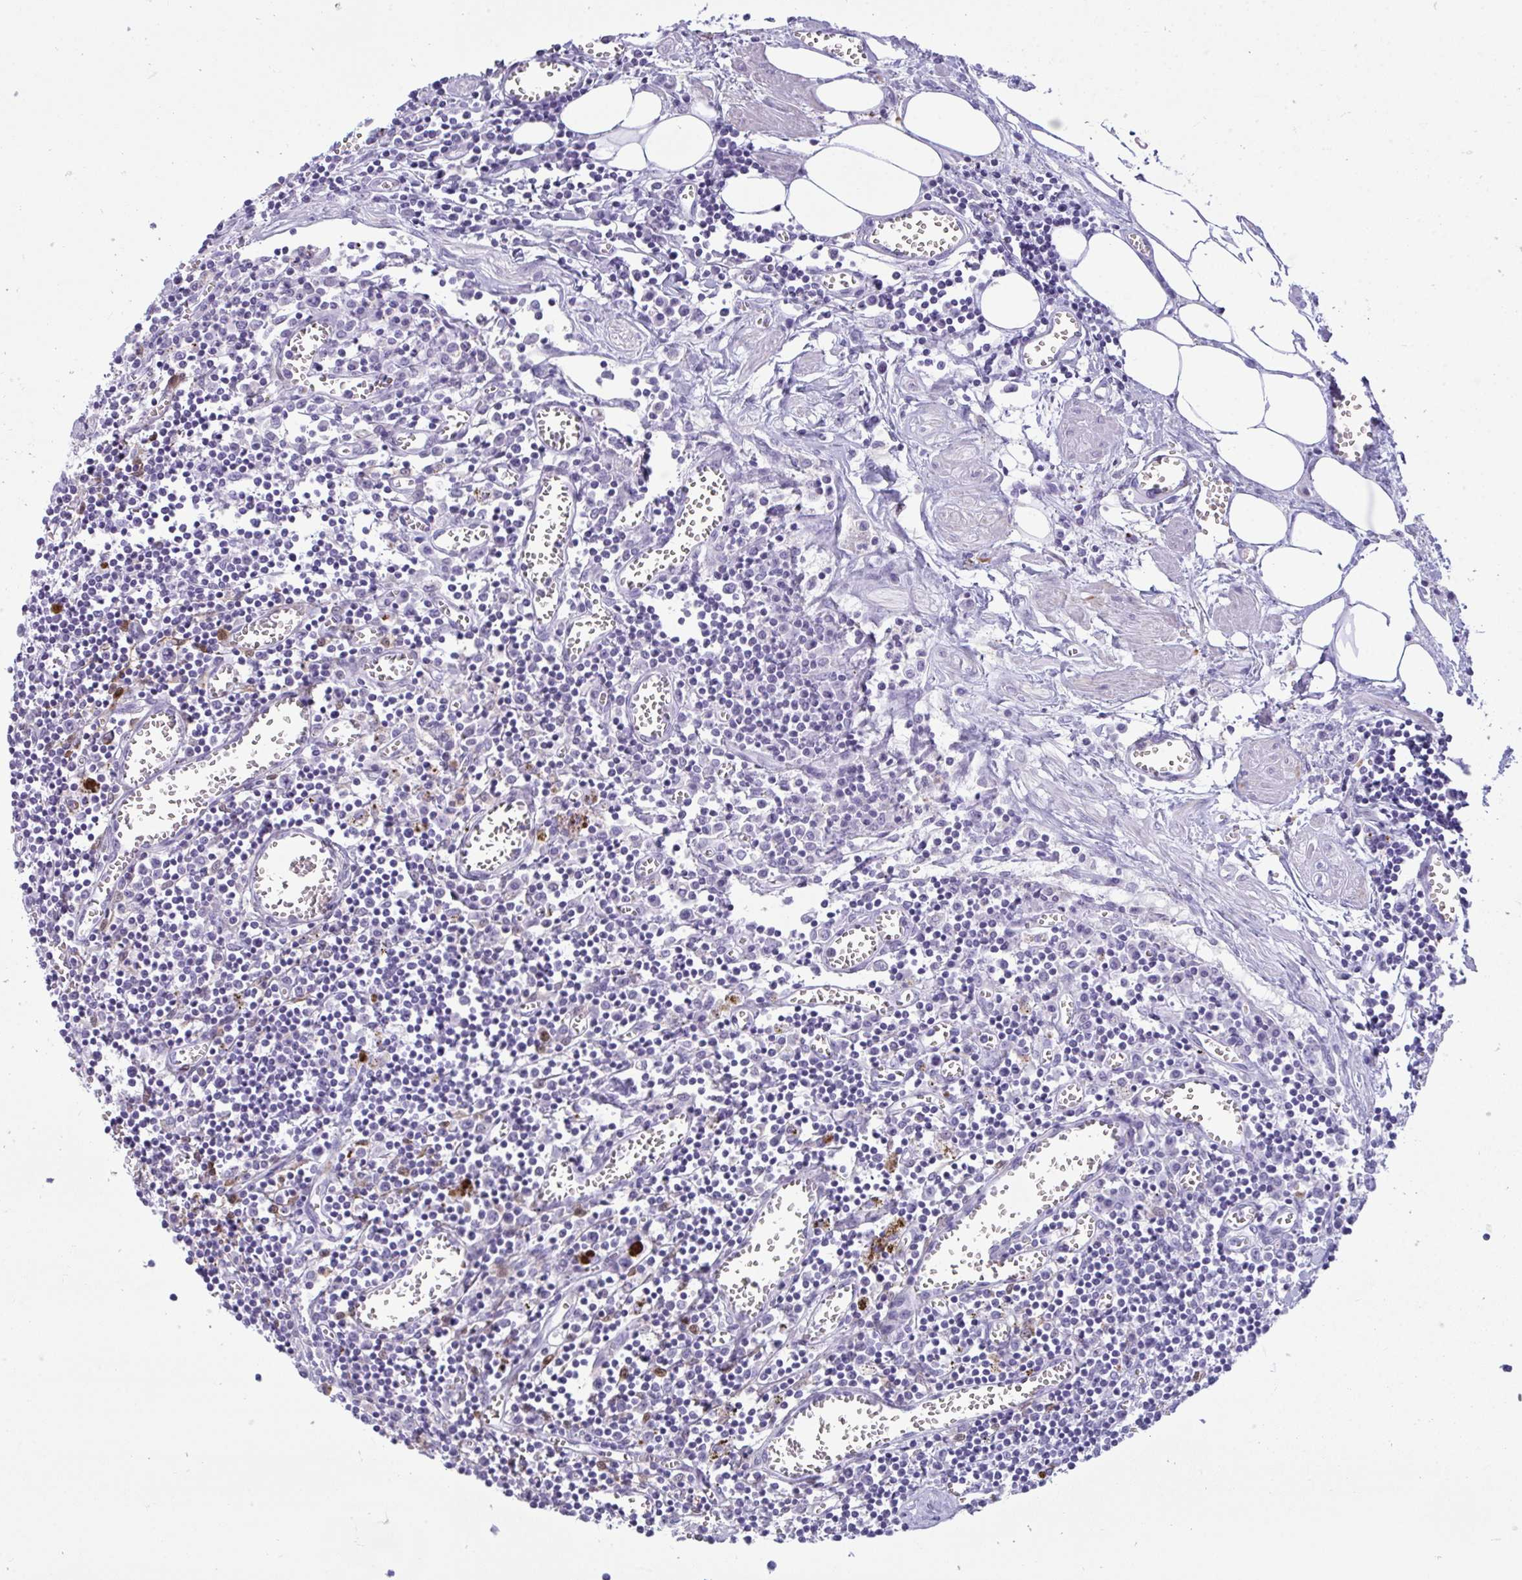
{"staining": {"intensity": "negative", "quantity": "none", "location": "none"}, "tissue": "lymph node", "cell_type": "Germinal center cells", "image_type": "normal", "snomed": [{"axis": "morphology", "description": "Normal tissue, NOS"}, {"axis": "topography", "description": "Lymph node"}], "caption": "Protein analysis of unremarkable lymph node displays no significant staining in germinal center cells.", "gene": "ARHGAP42", "patient": {"sex": "male", "age": 66}}